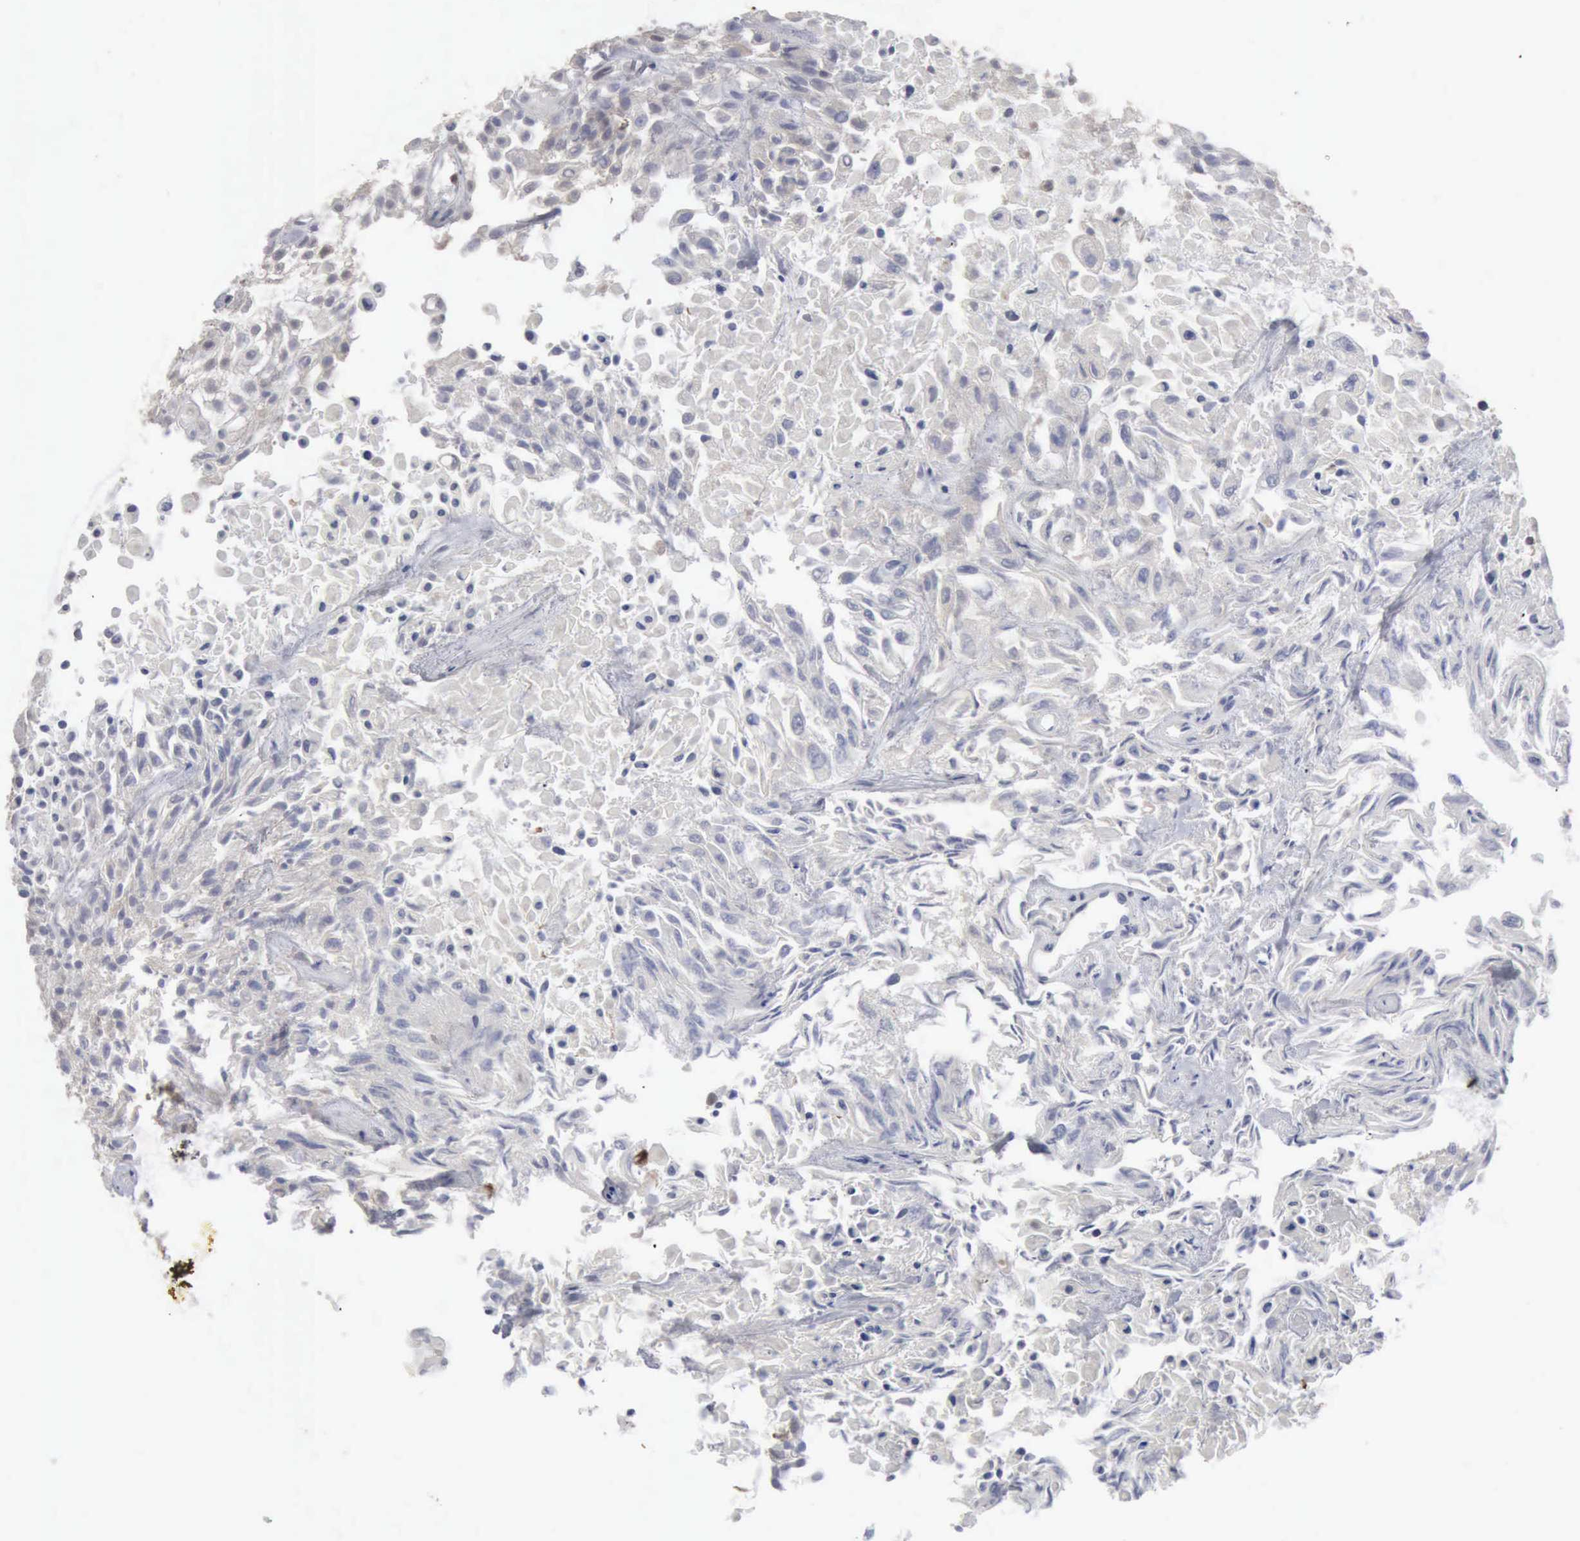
{"staining": {"intensity": "negative", "quantity": "none", "location": "none"}, "tissue": "urothelial cancer", "cell_type": "Tumor cells", "image_type": "cancer", "snomed": [{"axis": "morphology", "description": "Urothelial carcinoma, High grade"}, {"axis": "topography", "description": "Urinary bladder"}], "caption": "Protein analysis of urothelial carcinoma (high-grade) exhibits no significant staining in tumor cells.", "gene": "STAT1", "patient": {"sex": "male", "age": 56}}